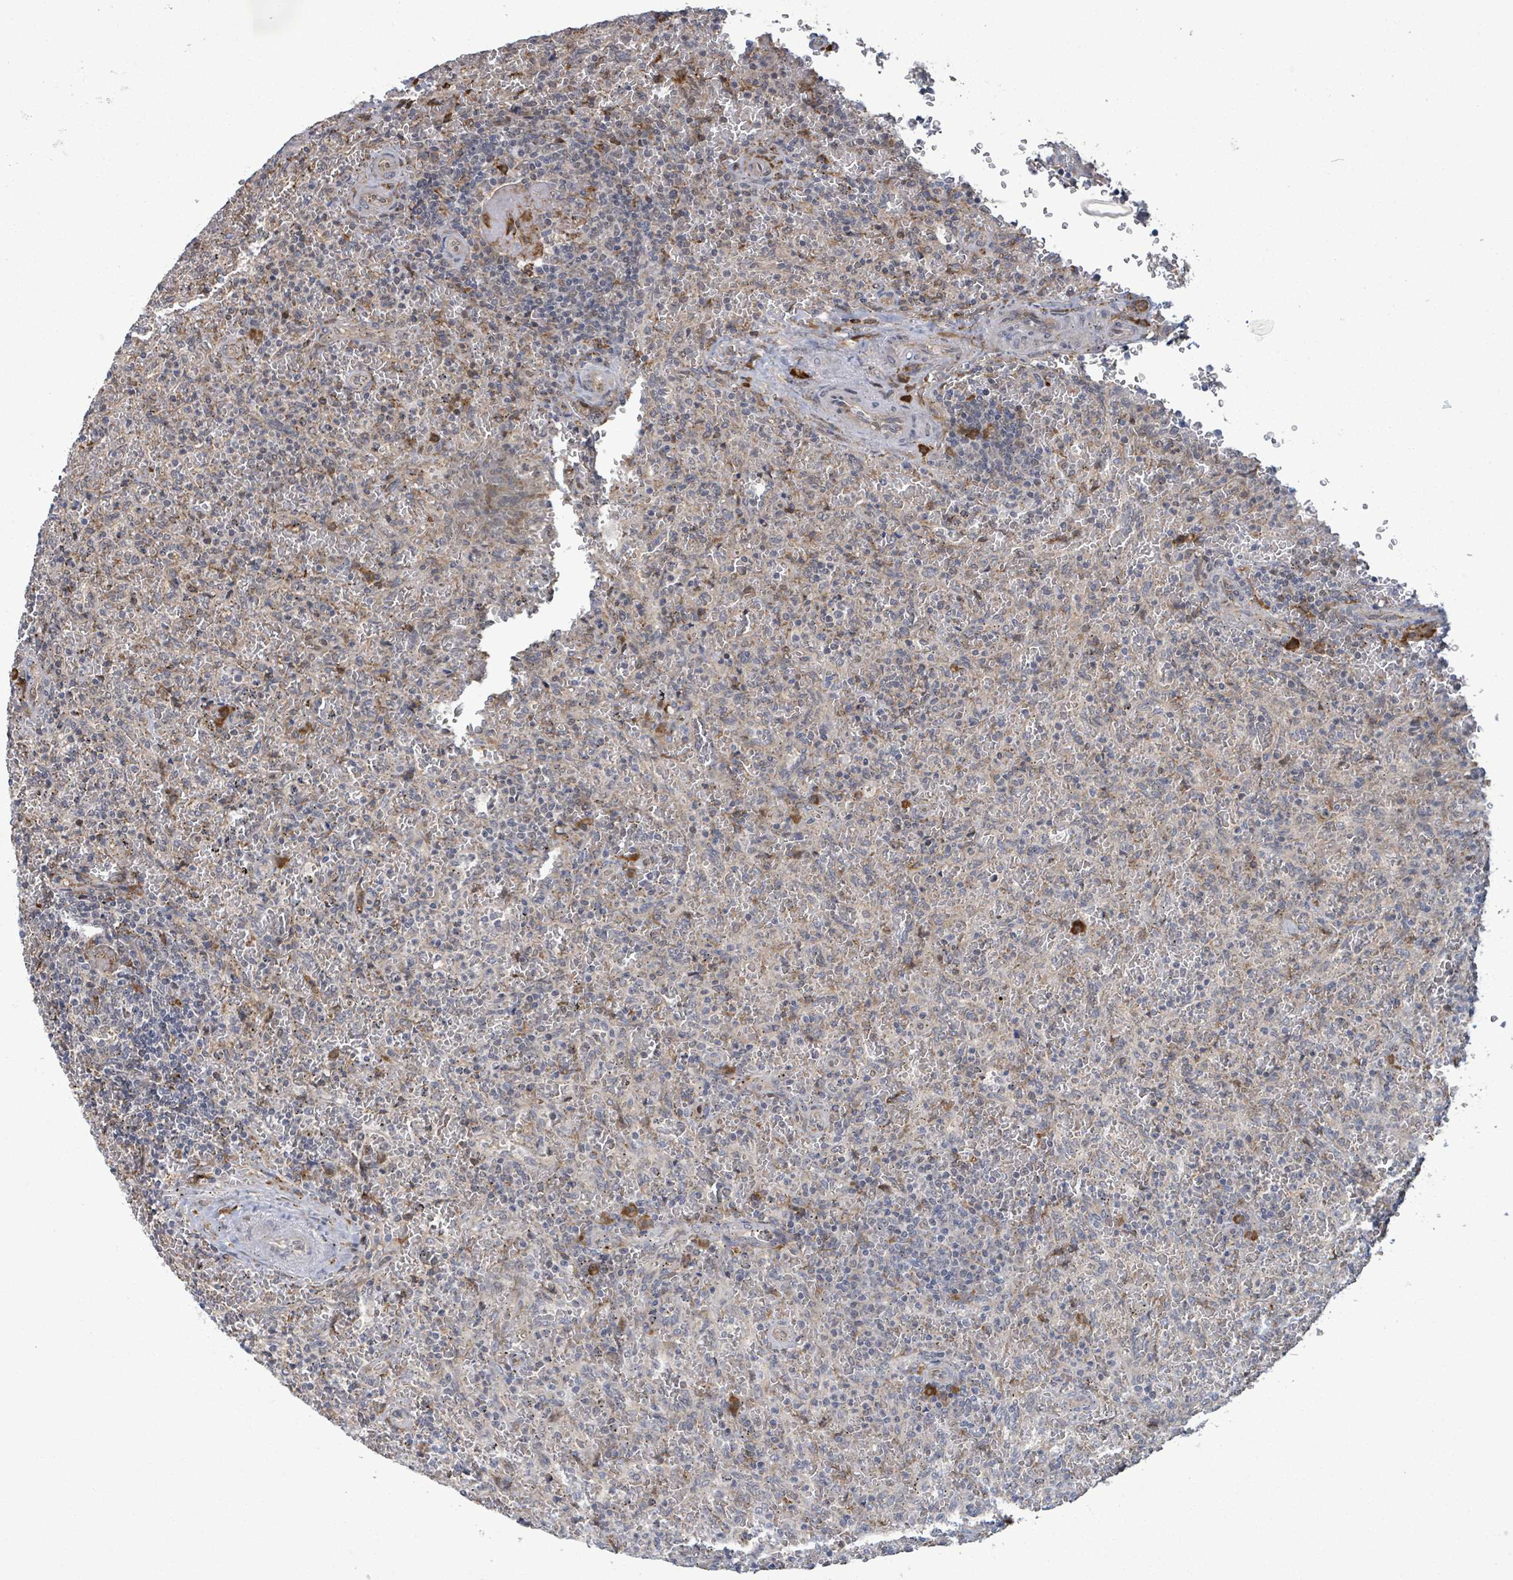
{"staining": {"intensity": "negative", "quantity": "none", "location": "none"}, "tissue": "lymphoma", "cell_type": "Tumor cells", "image_type": "cancer", "snomed": [{"axis": "morphology", "description": "Malignant lymphoma, non-Hodgkin's type, Low grade"}, {"axis": "topography", "description": "Spleen"}], "caption": "The immunohistochemistry (IHC) histopathology image has no significant positivity in tumor cells of lymphoma tissue.", "gene": "SHROOM2", "patient": {"sex": "female", "age": 64}}